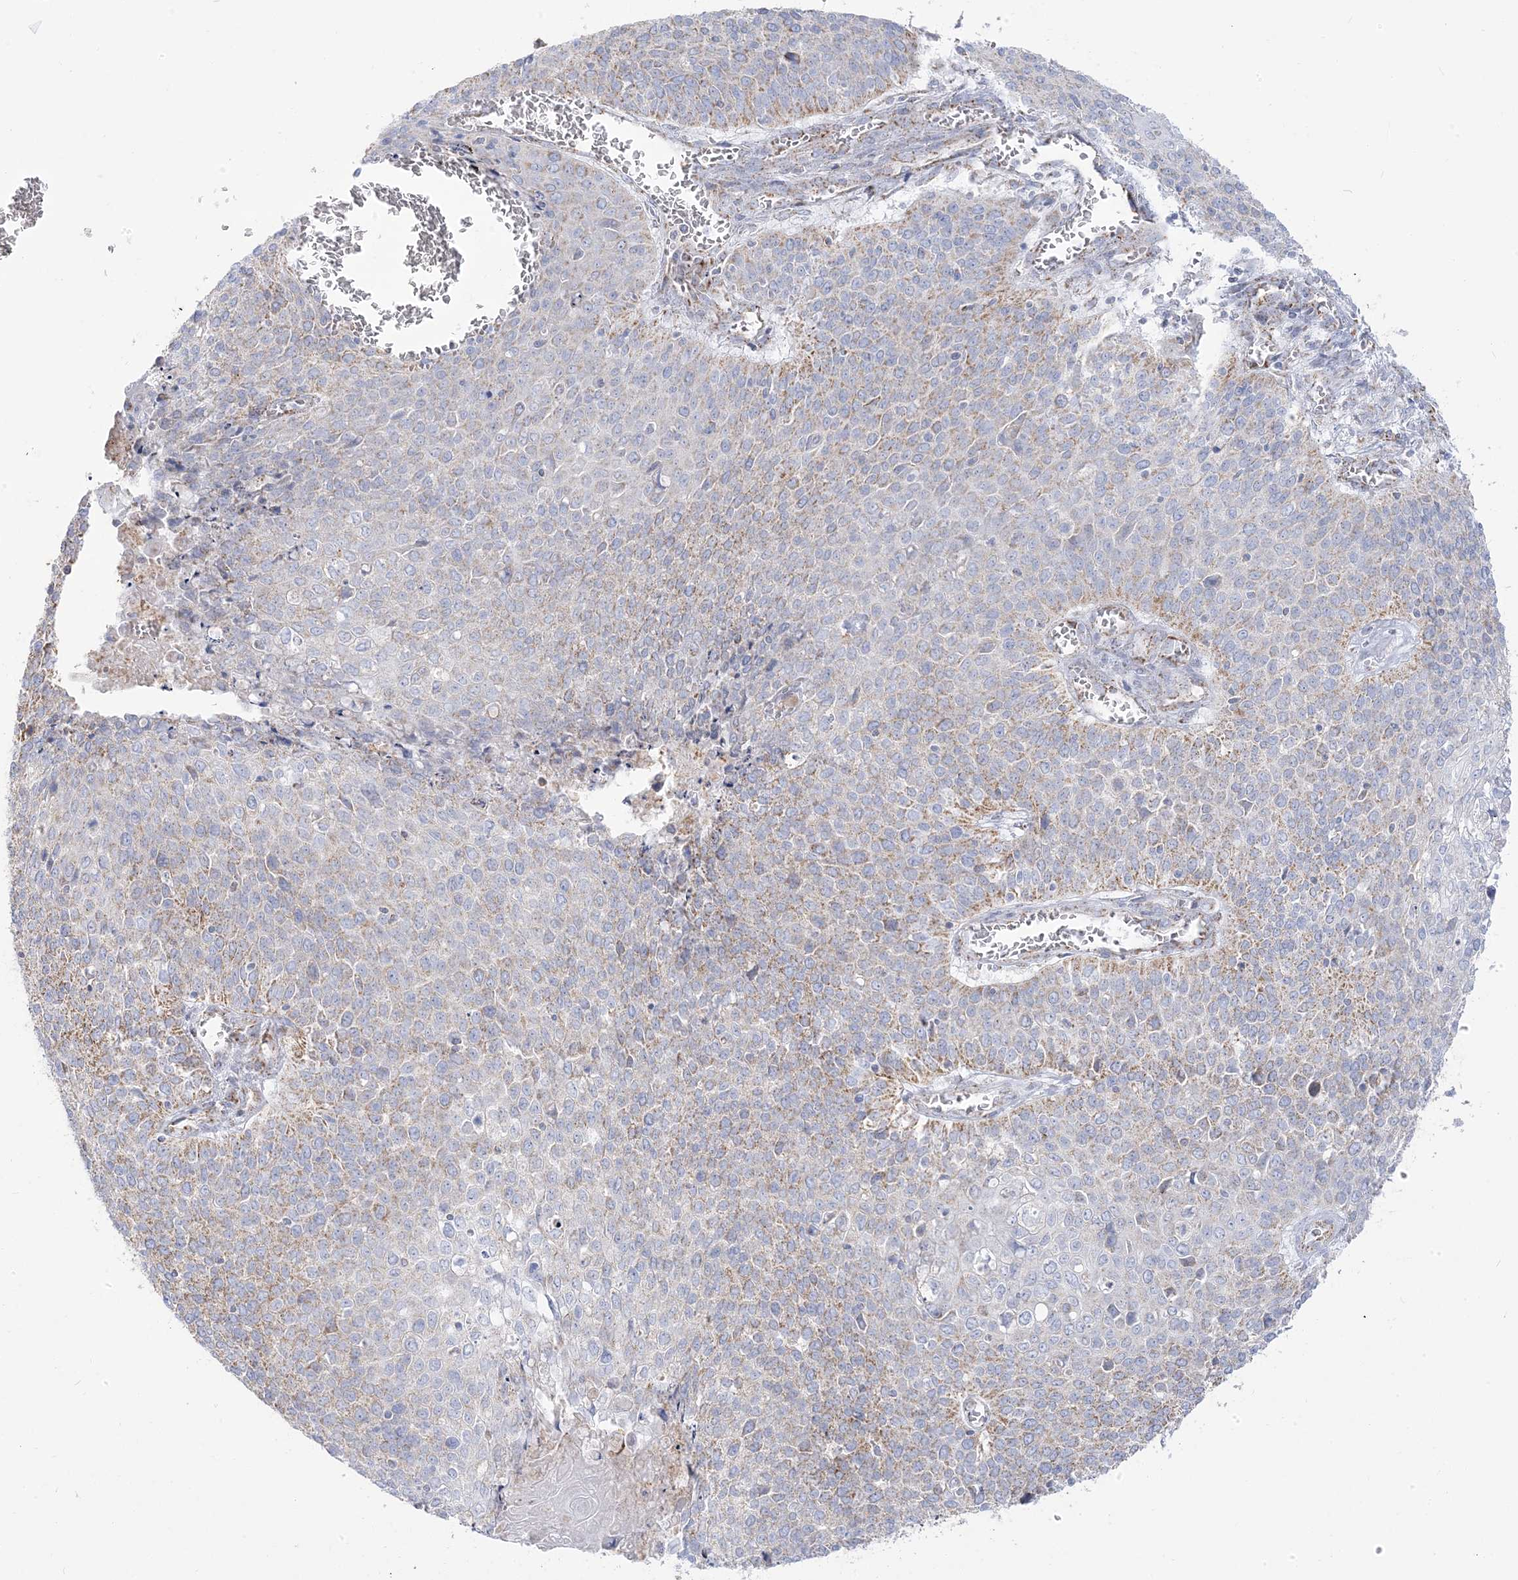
{"staining": {"intensity": "moderate", "quantity": "<25%", "location": "cytoplasmic/membranous"}, "tissue": "cervical cancer", "cell_type": "Tumor cells", "image_type": "cancer", "snomed": [{"axis": "morphology", "description": "Squamous cell carcinoma, NOS"}, {"axis": "topography", "description": "Cervix"}], "caption": "Immunohistochemistry staining of cervical cancer, which displays low levels of moderate cytoplasmic/membranous positivity in approximately <25% of tumor cells indicating moderate cytoplasmic/membranous protein expression. The staining was performed using DAB (brown) for protein detection and nuclei were counterstained in hematoxylin (blue).", "gene": "PCCB", "patient": {"sex": "female", "age": 39}}